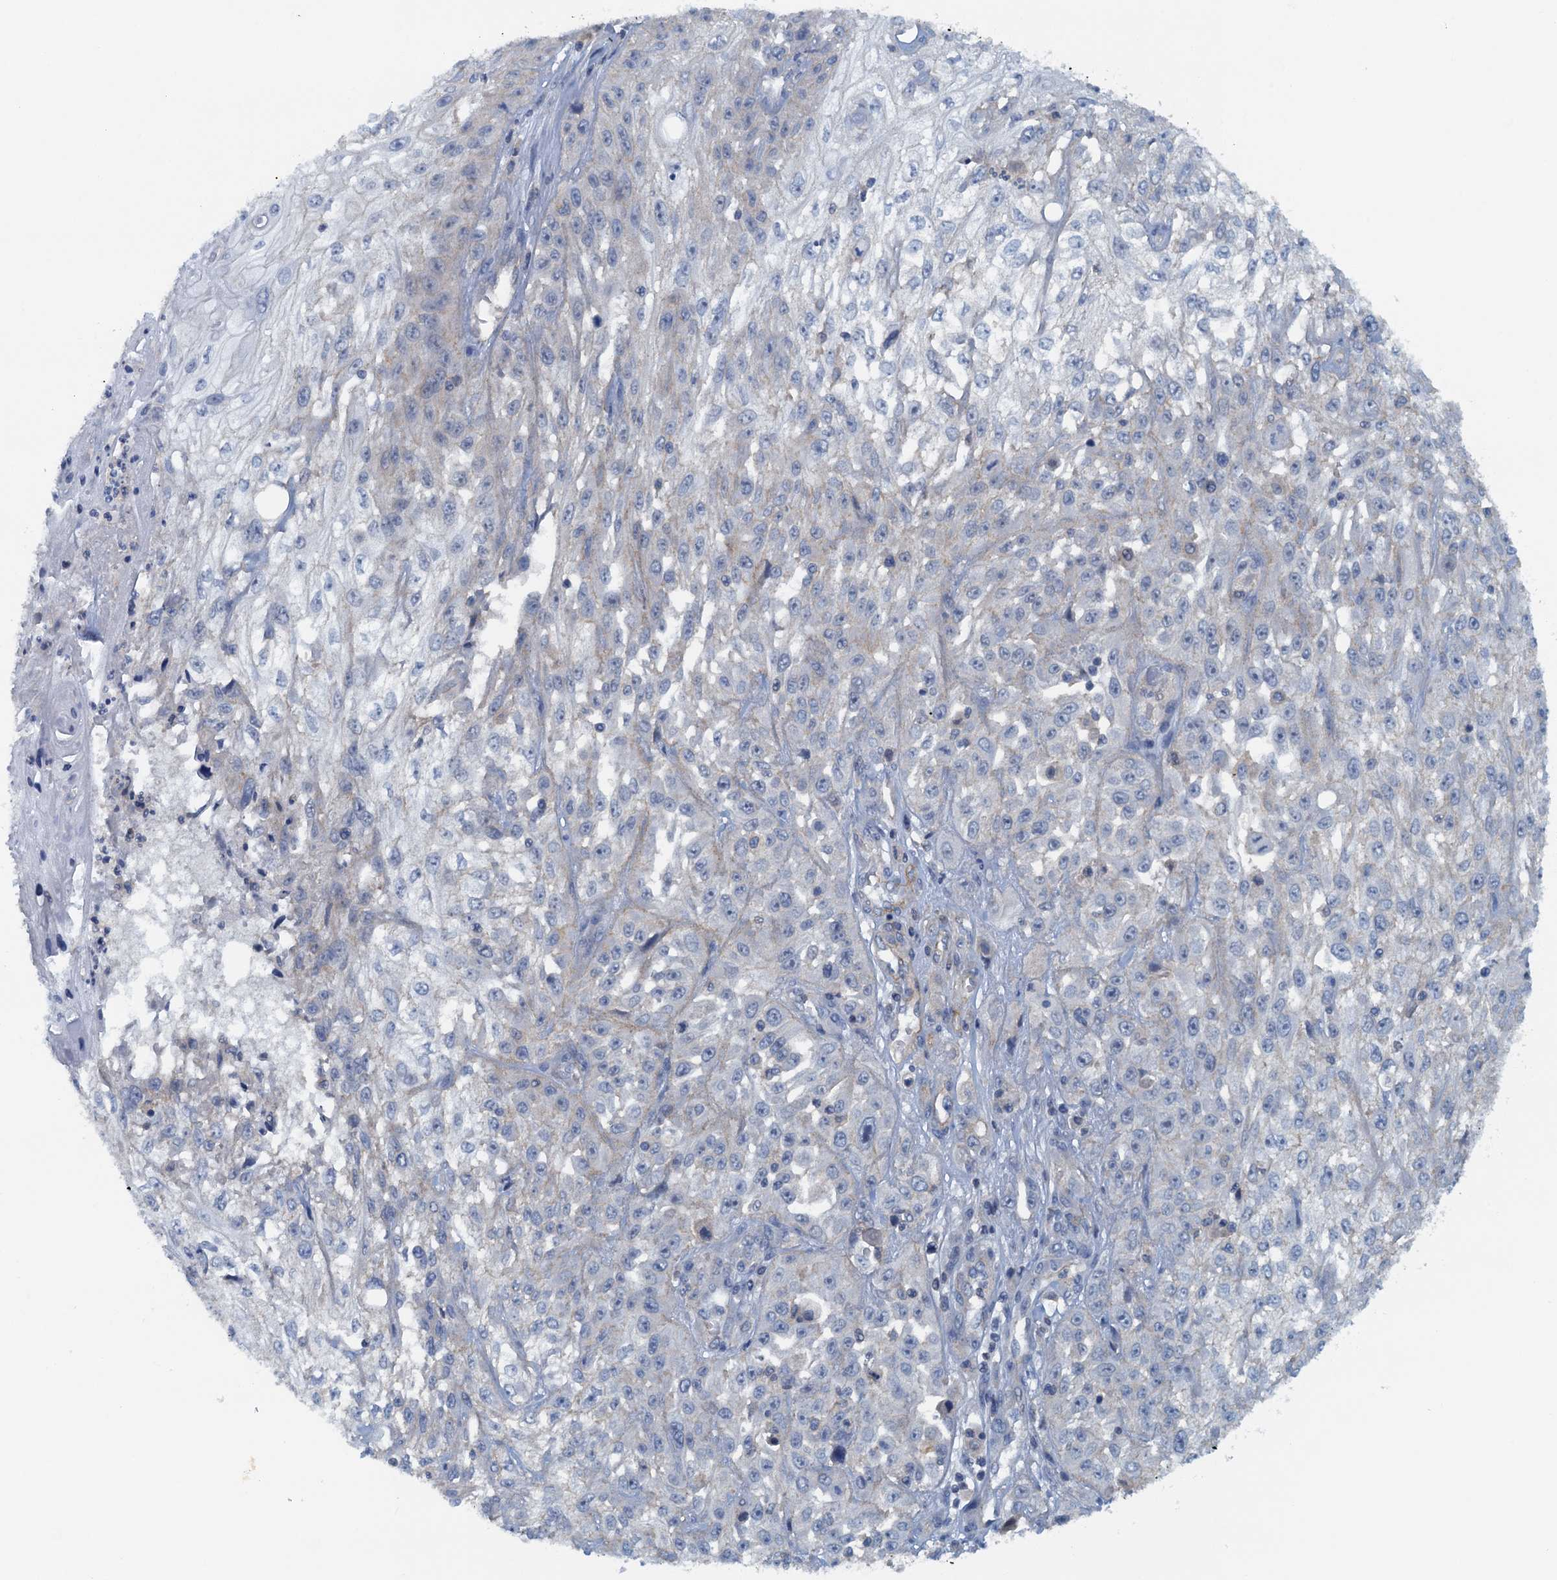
{"staining": {"intensity": "negative", "quantity": "none", "location": "none"}, "tissue": "skin cancer", "cell_type": "Tumor cells", "image_type": "cancer", "snomed": [{"axis": "morphology", "description": "Squamous cell carcinoma, NOS"}, {"axis": "morphology", "description": "Squamous cell carcinoma, metastatic, NOS"}, {"axis": "topography", "description": "Skin"}, {"axis": "topography", "description": "Lymph node"}], "caption": "A high-resolution histopathology image shows IHC staining of skin cancer (squamous cell carcinoma), which shows no significant staining in tumor cells. (Stains: DAB (3,3'-diaminobenzidine) immunohistochemistry with hematoxylin counter stain, Microscopy: brightfield microscopy at high magnification).", "gene": "THAP10", "patient": {"sex": "male", "age": 75}}